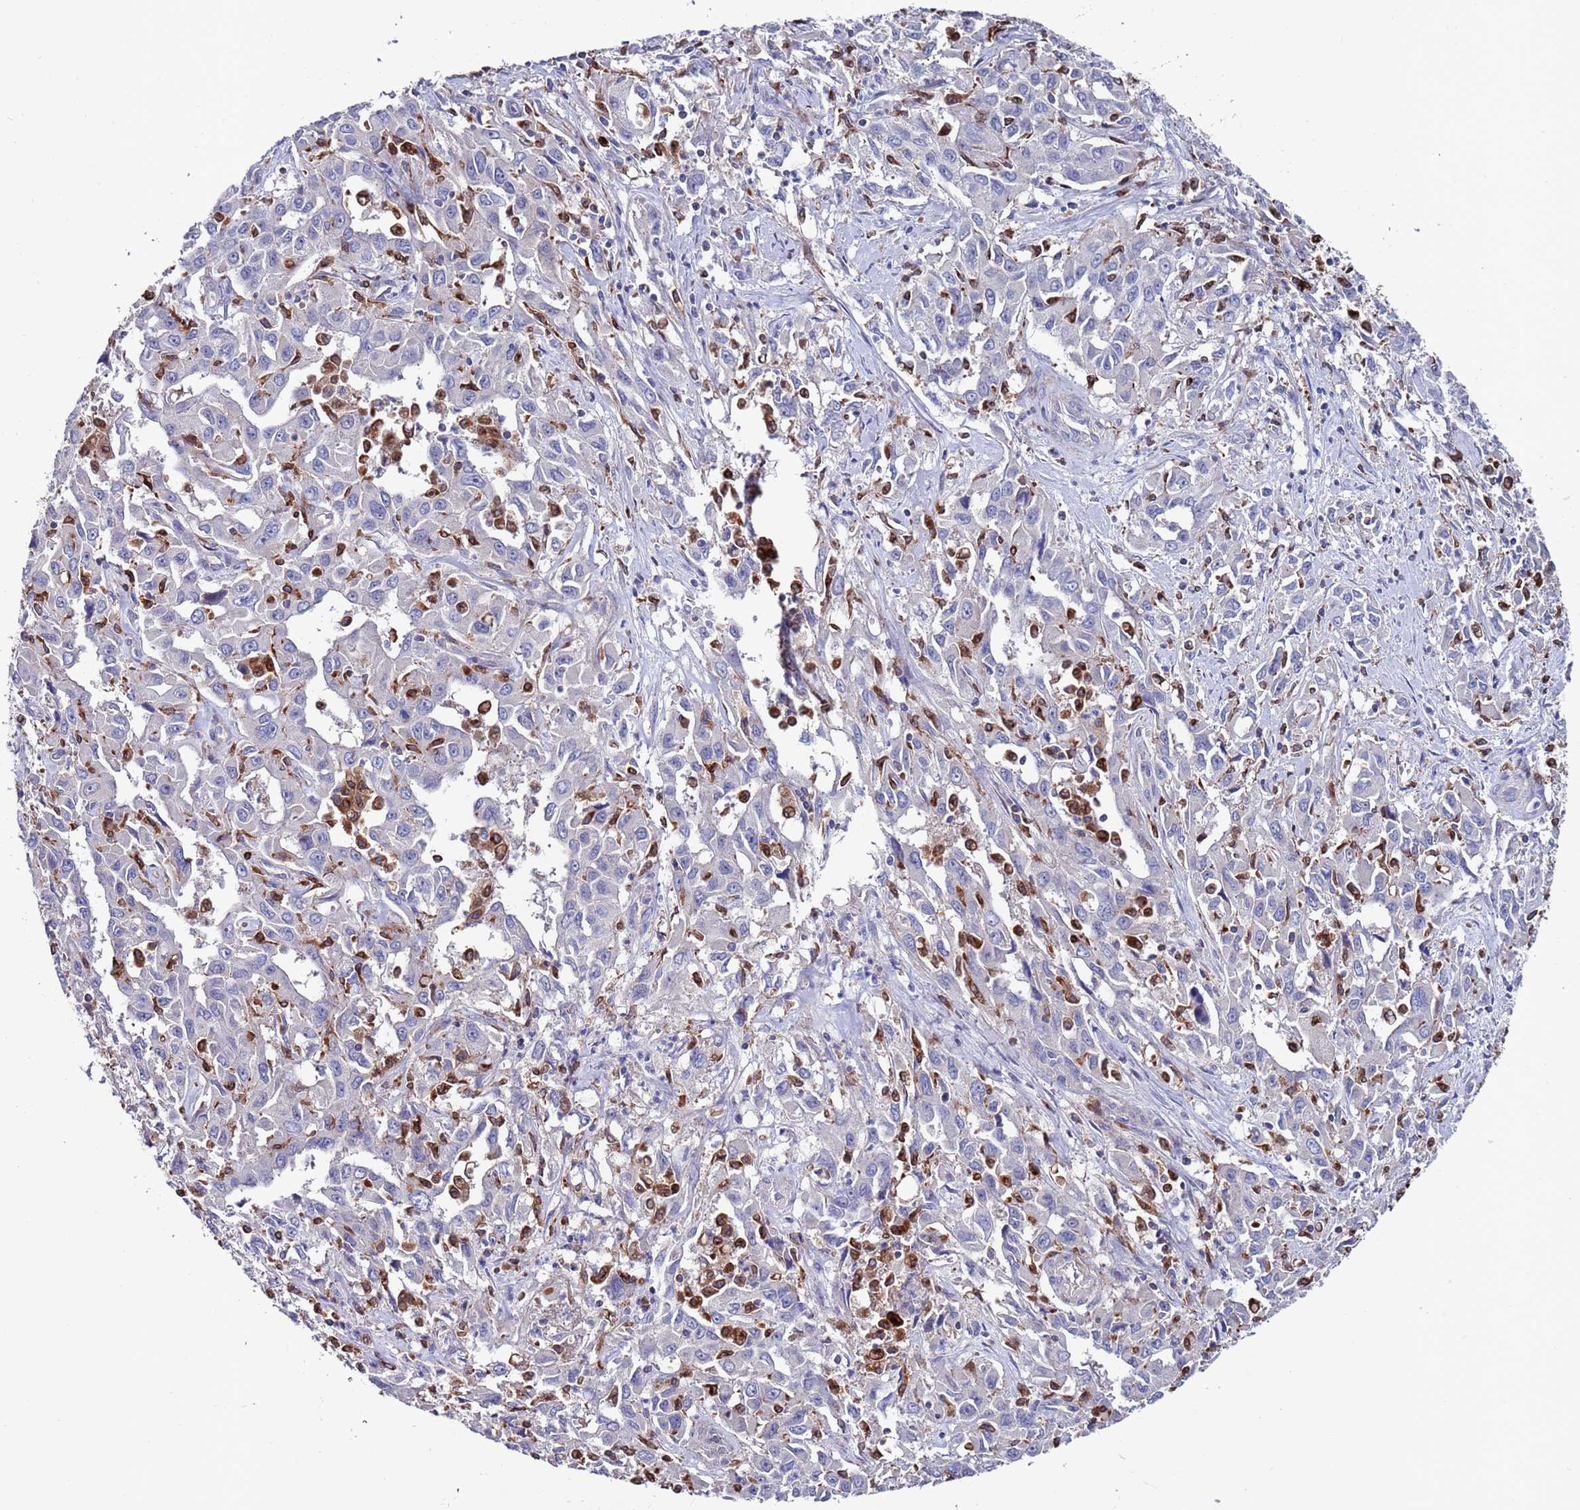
{"staining": {"intensity": "negative", "quantity": "none", "location": "none"}, "tissue": "liver cancer", "cell_type": "Tumor cells", "image_type": "cancer", "snomed": [{"axis": "morphology", "description": "Carcinoma, Hepatocellular, NOS"}, {"axis": "topography", "description": "Liver"}], "caption": "IHC micrograph of liver cancer stained for a protein (brown), which exhibits no positivity in tumor cells.", "gene": "GREB1L", "patient": {"sex": "male", "age": 63}}